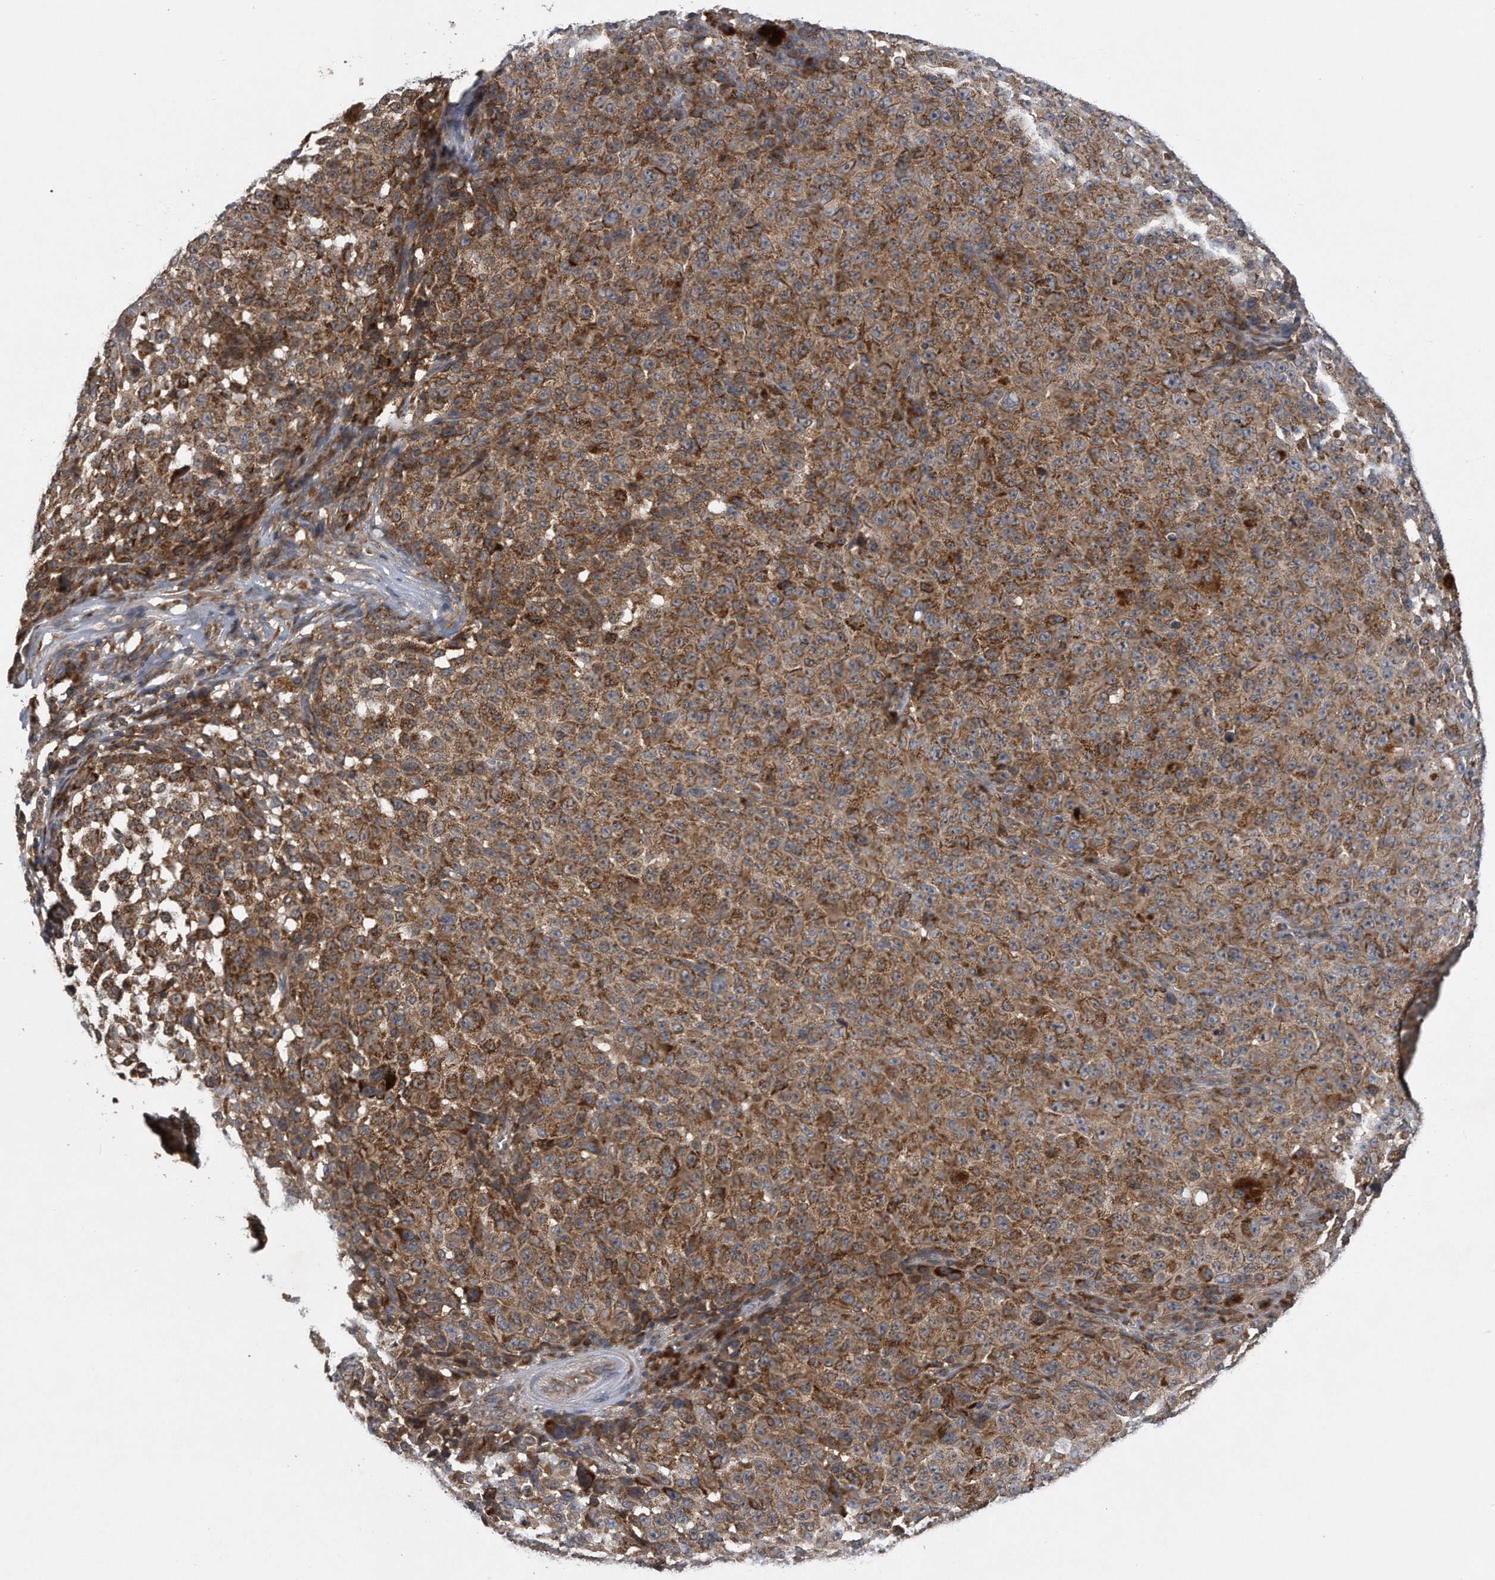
{"staining": {"intensity": "moderate", "quantity": ">75%", "location": "cytoplasmic/membranous"}, "tissue": "melanoma", "cell_type": "Tumor cells", "image_type": "cancer", "snomed": [{"axis": "morphology", "description": "Malignant melanoma, NOS"}, {"axis": "topography", "description": "Skin"}], "caption": "Human melanoma stained for a protein (brown) reveals moderate cytoplasmic/membranous positive staining in about >75% of tumor cells.", "gene": "ALPK2", "patient": {"sex": "female", "age": 82}}